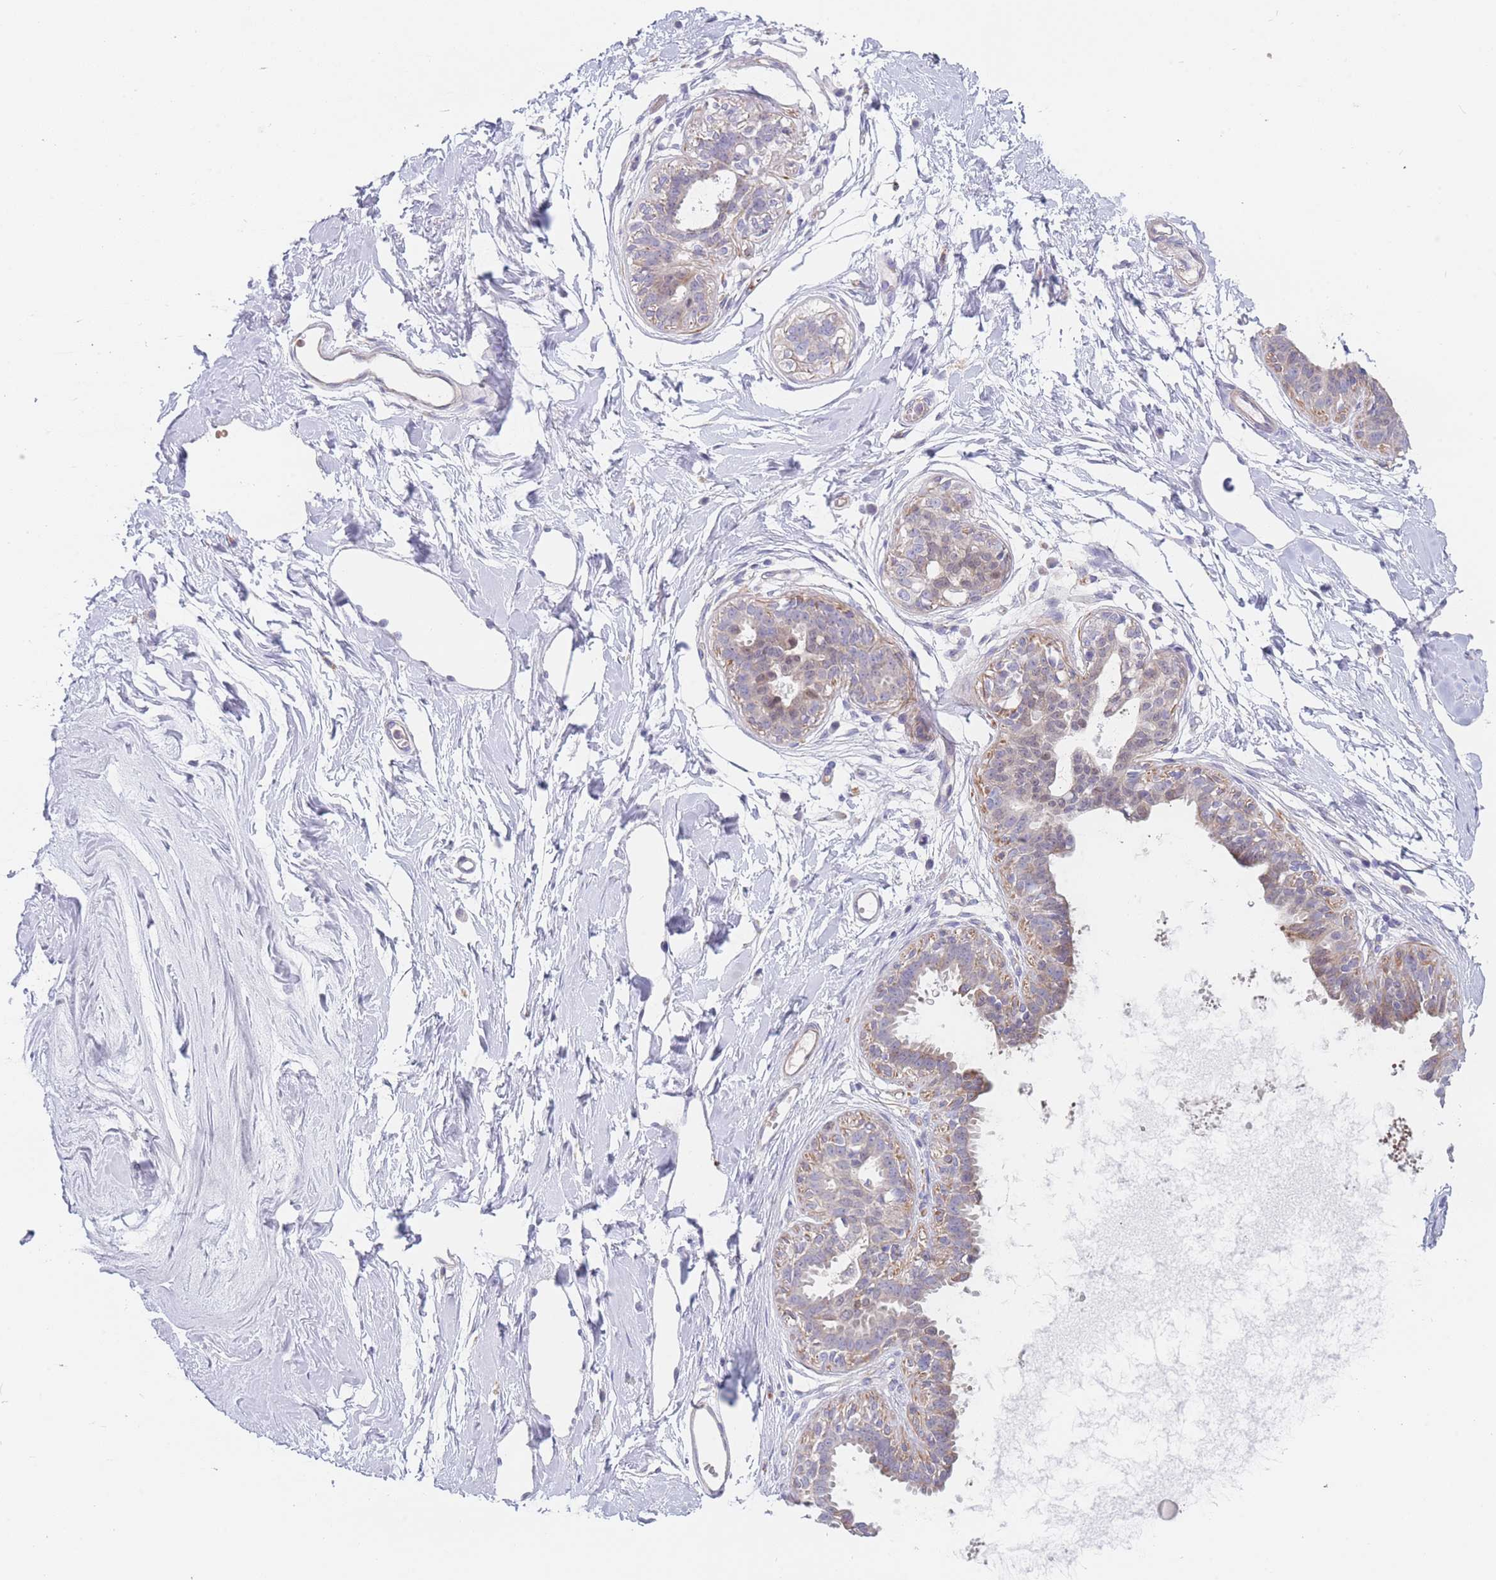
{"staining": {"intensity": "negative", "quantity": "none", "location": "none"}, "tissue": "breast", "cell_type": "Adipocytes", "image_type": "normal", "snomed": [{"axis": "morphology", "description": "Normal tissue, NOS"}, {"axis": "topography", "description": "Breast"}], "caption": "DAB (3,3'-diaminobenzidine) immunohistochemical staining of benign human breast displays no significant staining in adipocytes.", "gene": "SMPD4", "patient": {"sex": "female", "age": 45}}